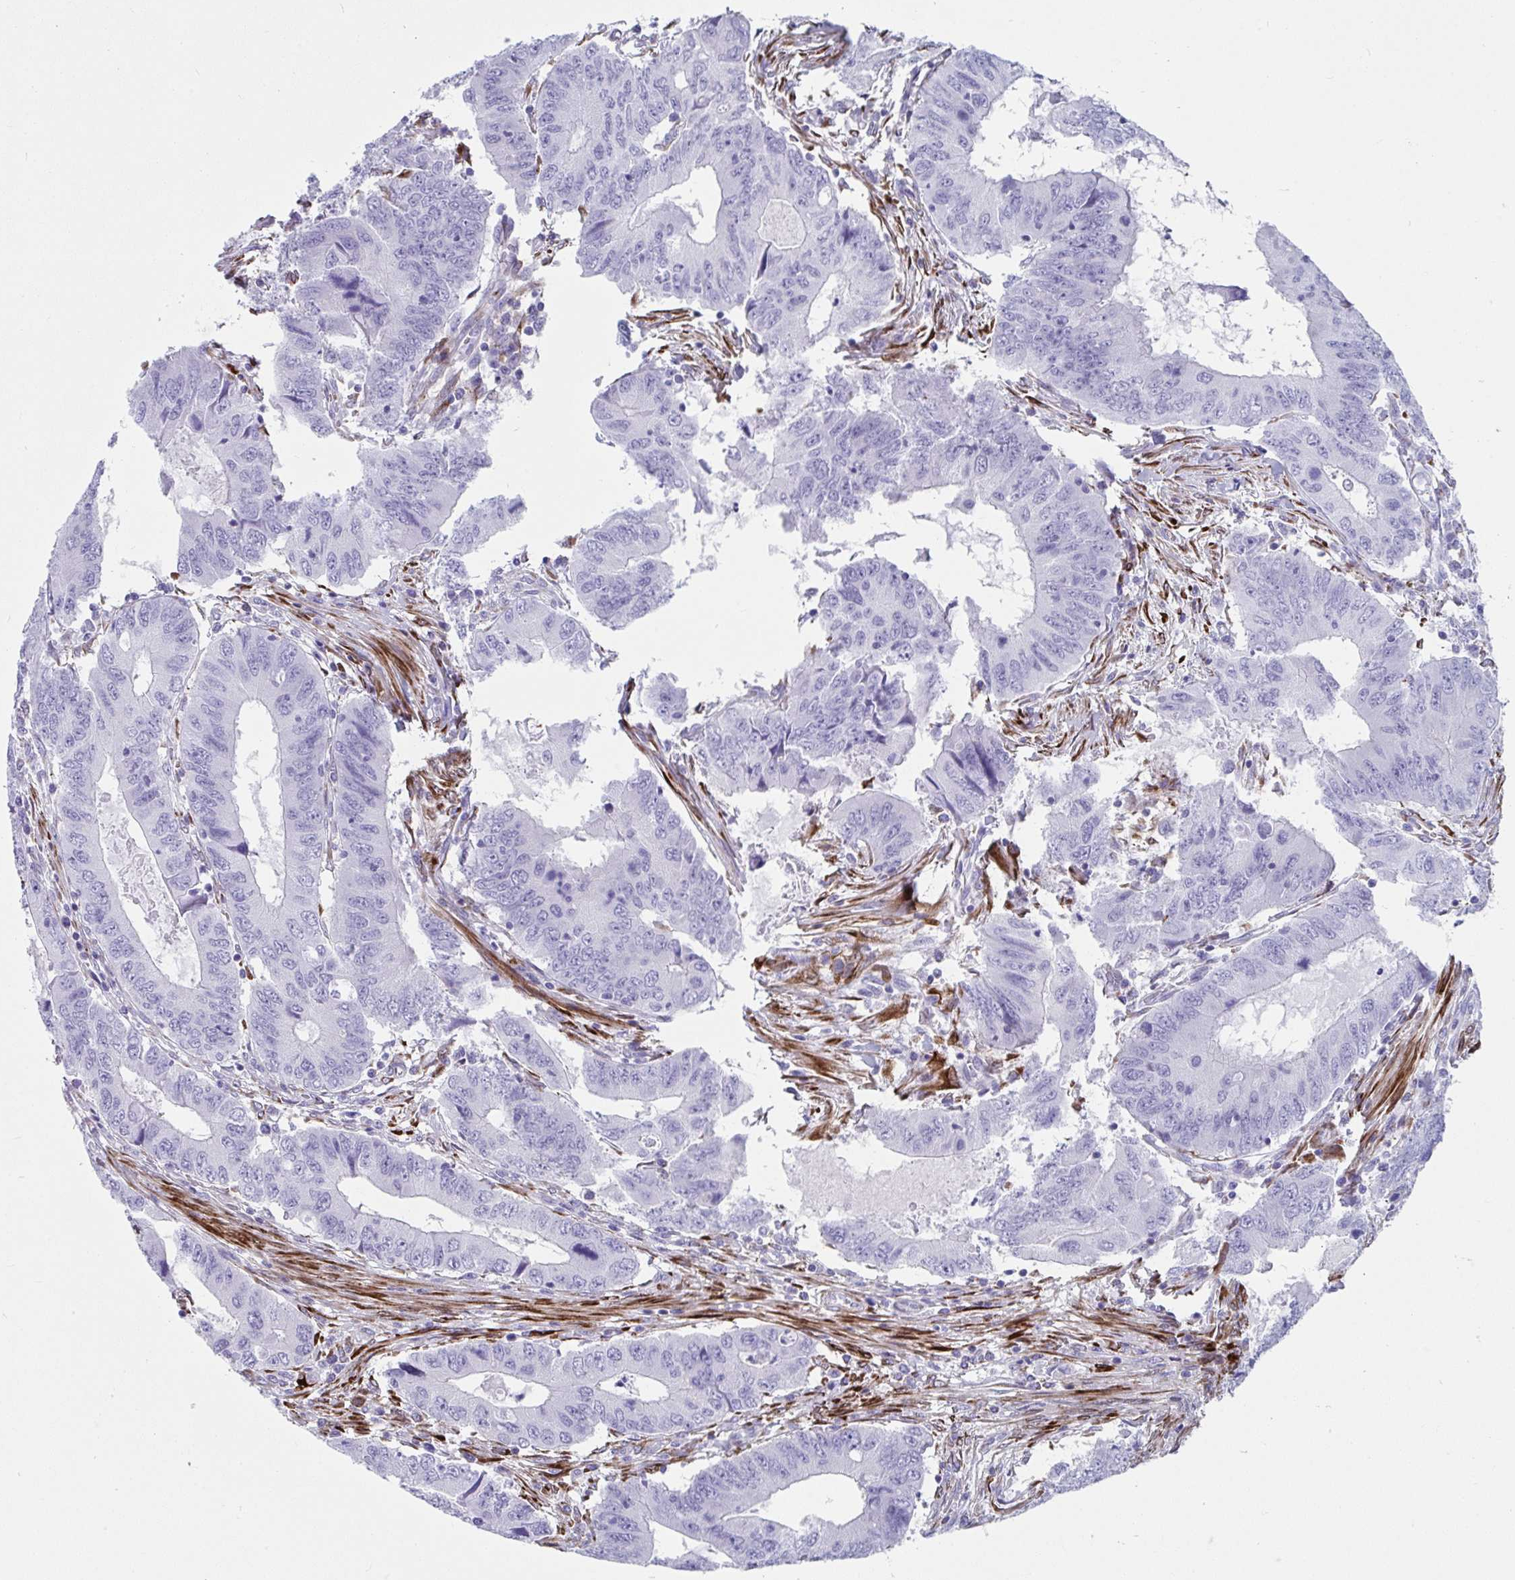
{"staining": {"intensity": "negative", "quantity": "none", "location": "none"}, "tissue": "colorectal cancer", "cell_type": "Tumor cells", "image_type": "cancer", "snomed": [{"axis": "morphology", "description": "Adenocarcinoma, NOS"}, {"axis": "topography", "description": "Colon"}], "caption": "Immunohistochemistry (IHC) of human colorectal adenocarcinoma shows no expression in tumor cells. (DAB (3,3'-diaminobenzidine) IHC visualized using brightfield microscopy, high magnification).", "gene": "GRXCR2", "patient": {"sex": "male", "age": 53}}